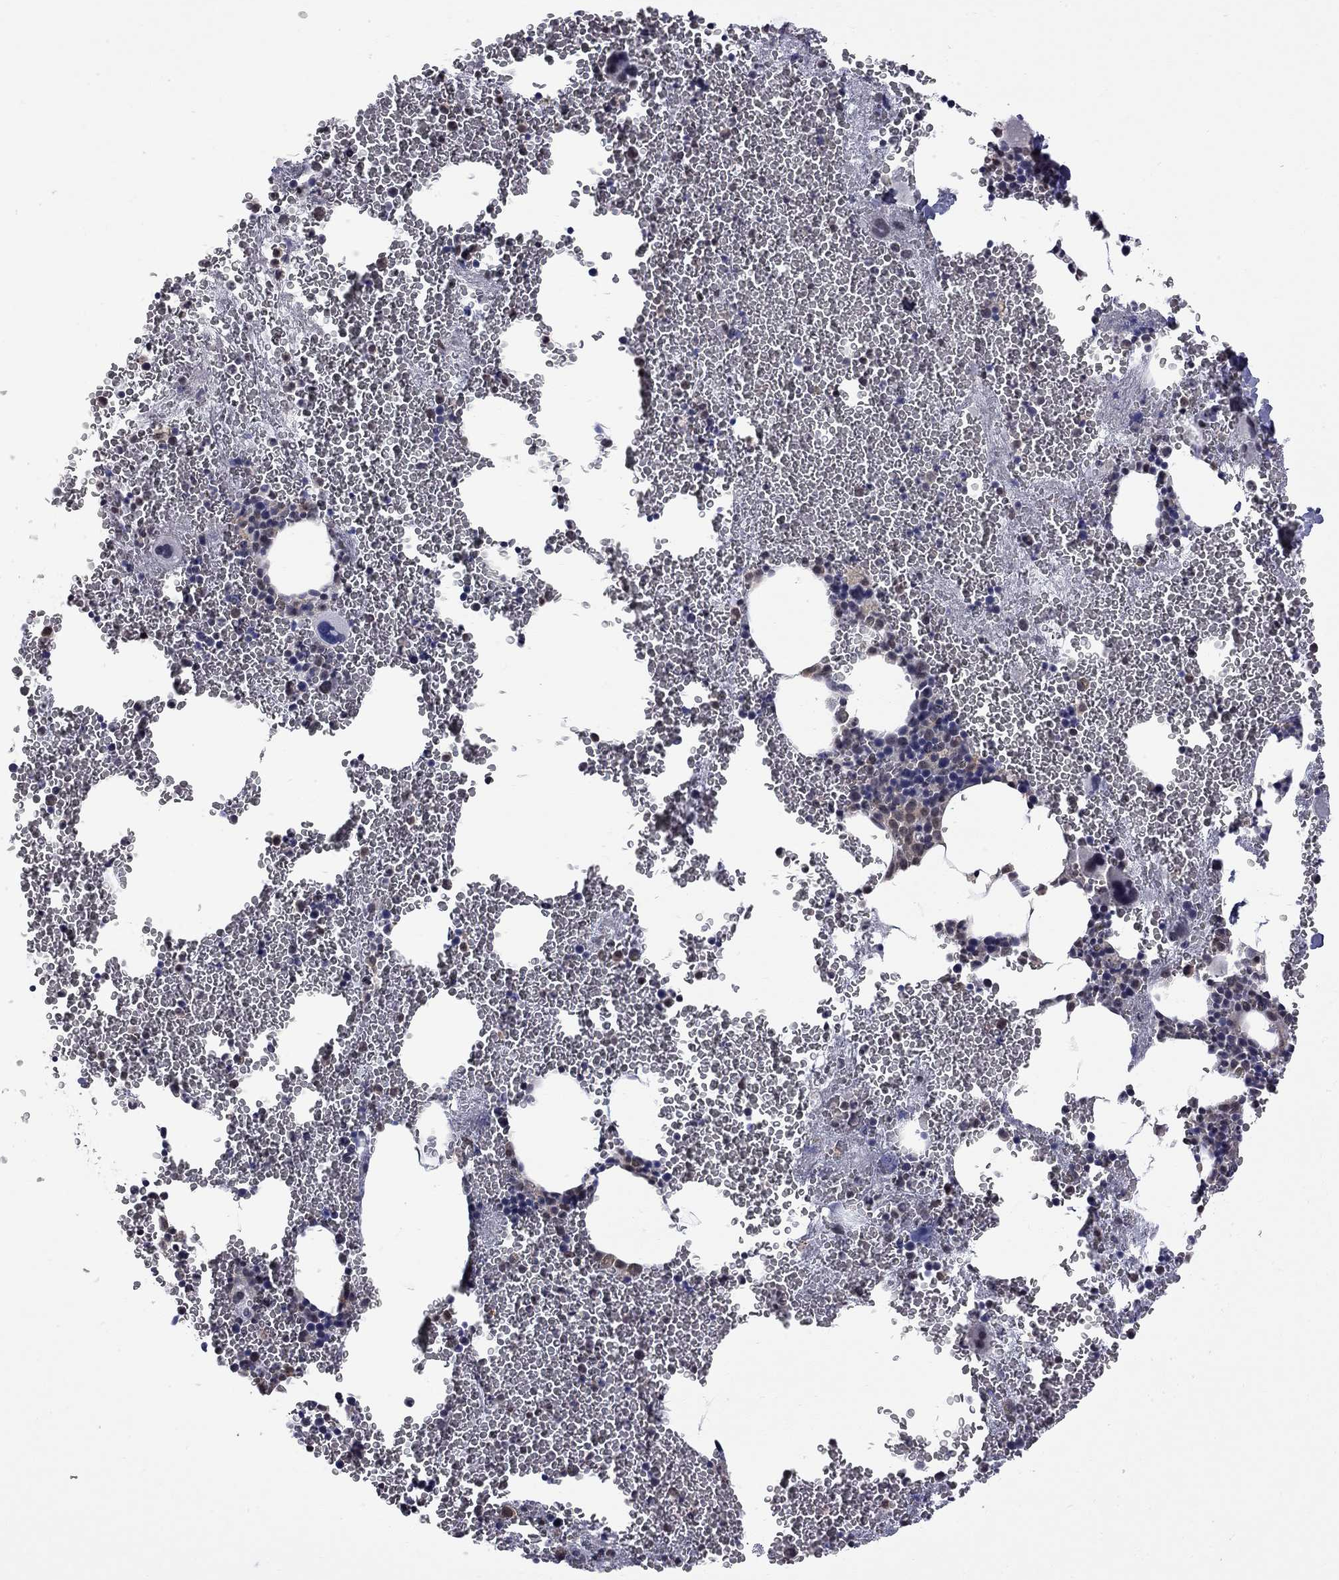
{"staining": {"intensity": "moderate", "quantity": "<25%", "location": "nuclear"}, "tissue": "bone marrow", "cell_type": "Hematopoietic cells", "image_type": "normal", "snomed": [{"axis": "morphology", "description": "Normal tissue, NOS"}, {"axis": "topography", "description": "Bone marrow"}], "caption": "Immunohistochemistry (IHC) of unremarkable human bone marrow exhibits low levels of moderate nuclear staining in about <25% of hematopoietic cells.", "gene": "RFWD3", "patient": {"sex": "male", "age": 50}}